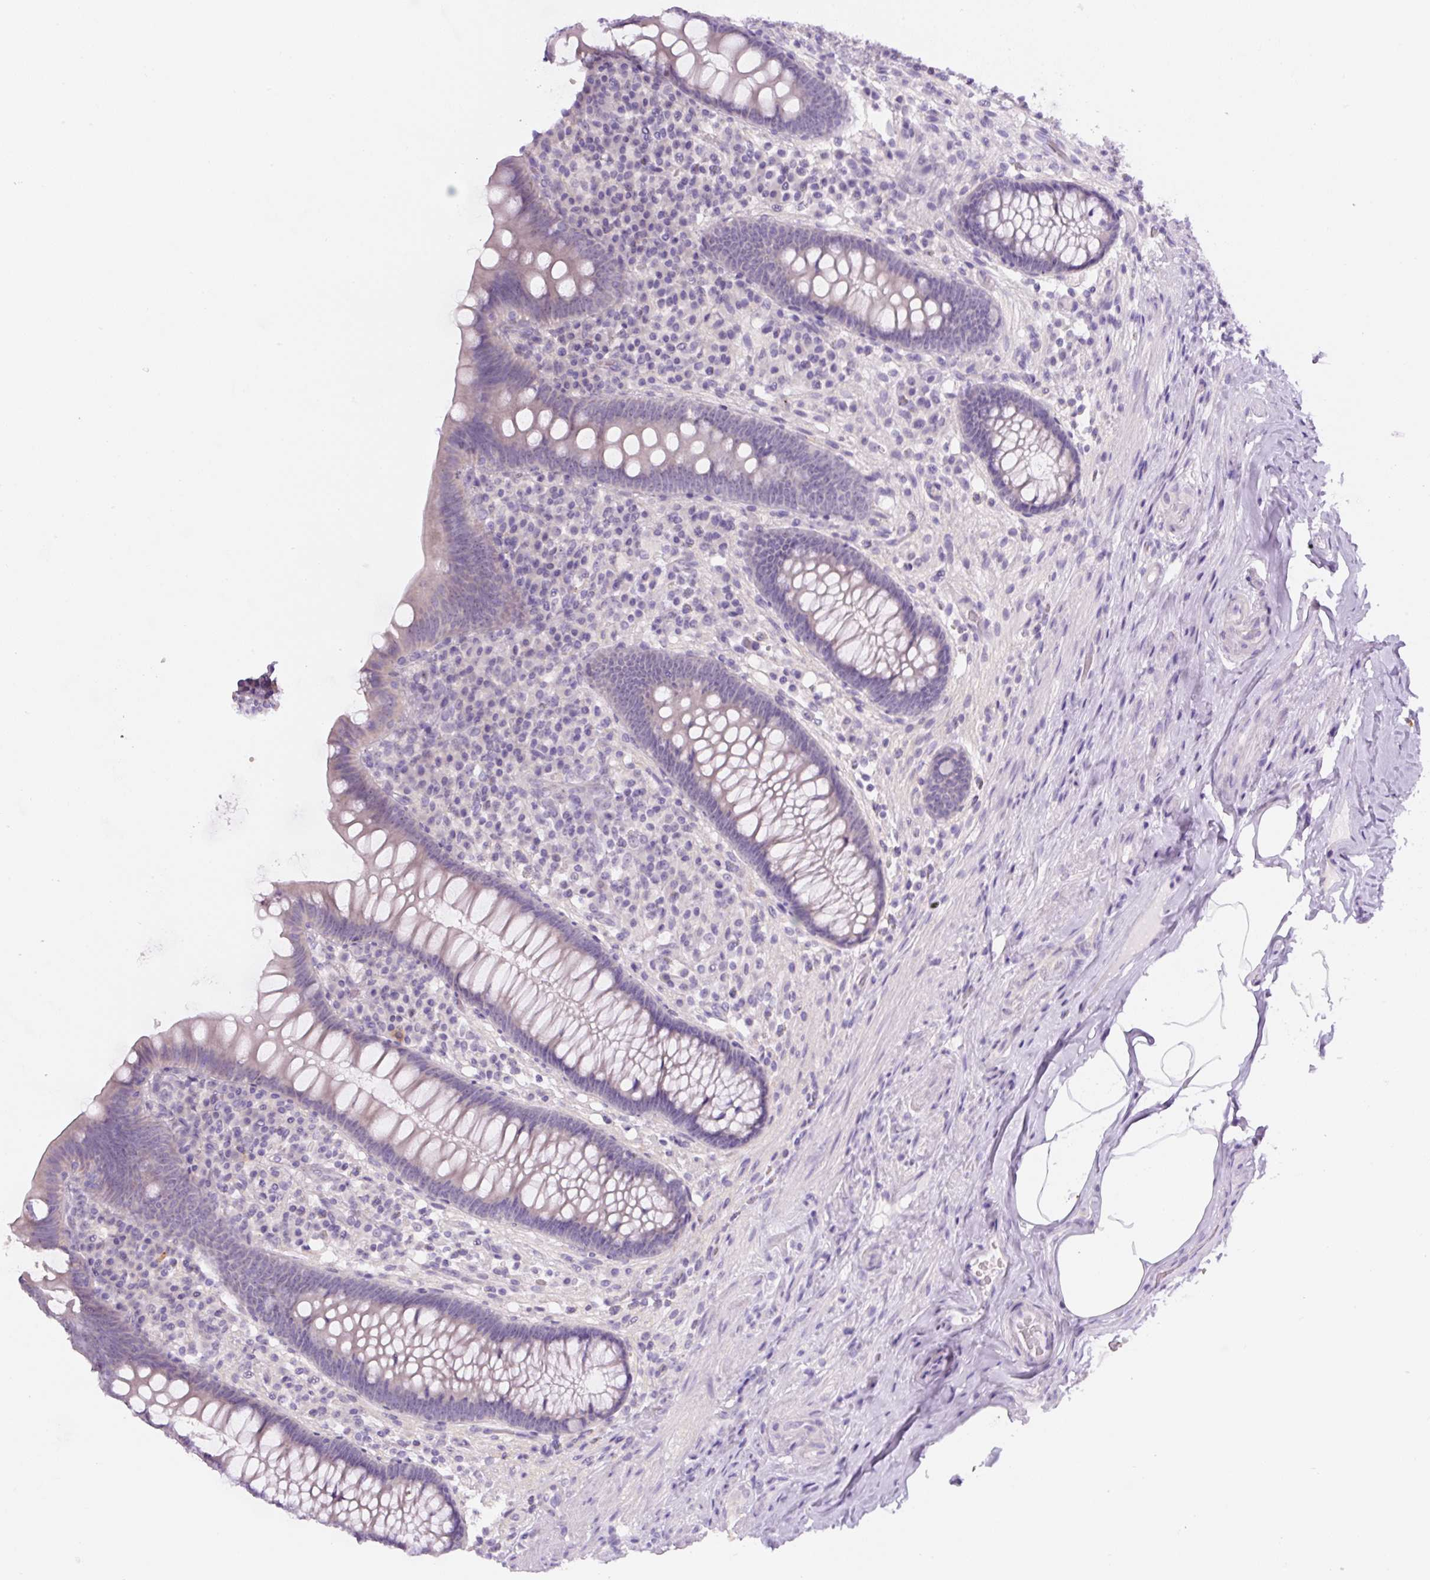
{"staining": {"intensity": "weak", "quantity": "<25%", "location": "cytoplasmic/membranous"}, "tissue": "appendix", "cell_type": "Glandular cells", "image_type": "normal", "snomed": [{"axis": "morphology", "description": "Normal tissue, NOS"}, {"axis": "topography", "description": "Appendix"}], "caption": "DAB immunohistochemical staining of benign appendix shows no significant positivity in glandular cells.", "gene": "TMEM151B", "patient": {"sex": "male", "age": 71}}